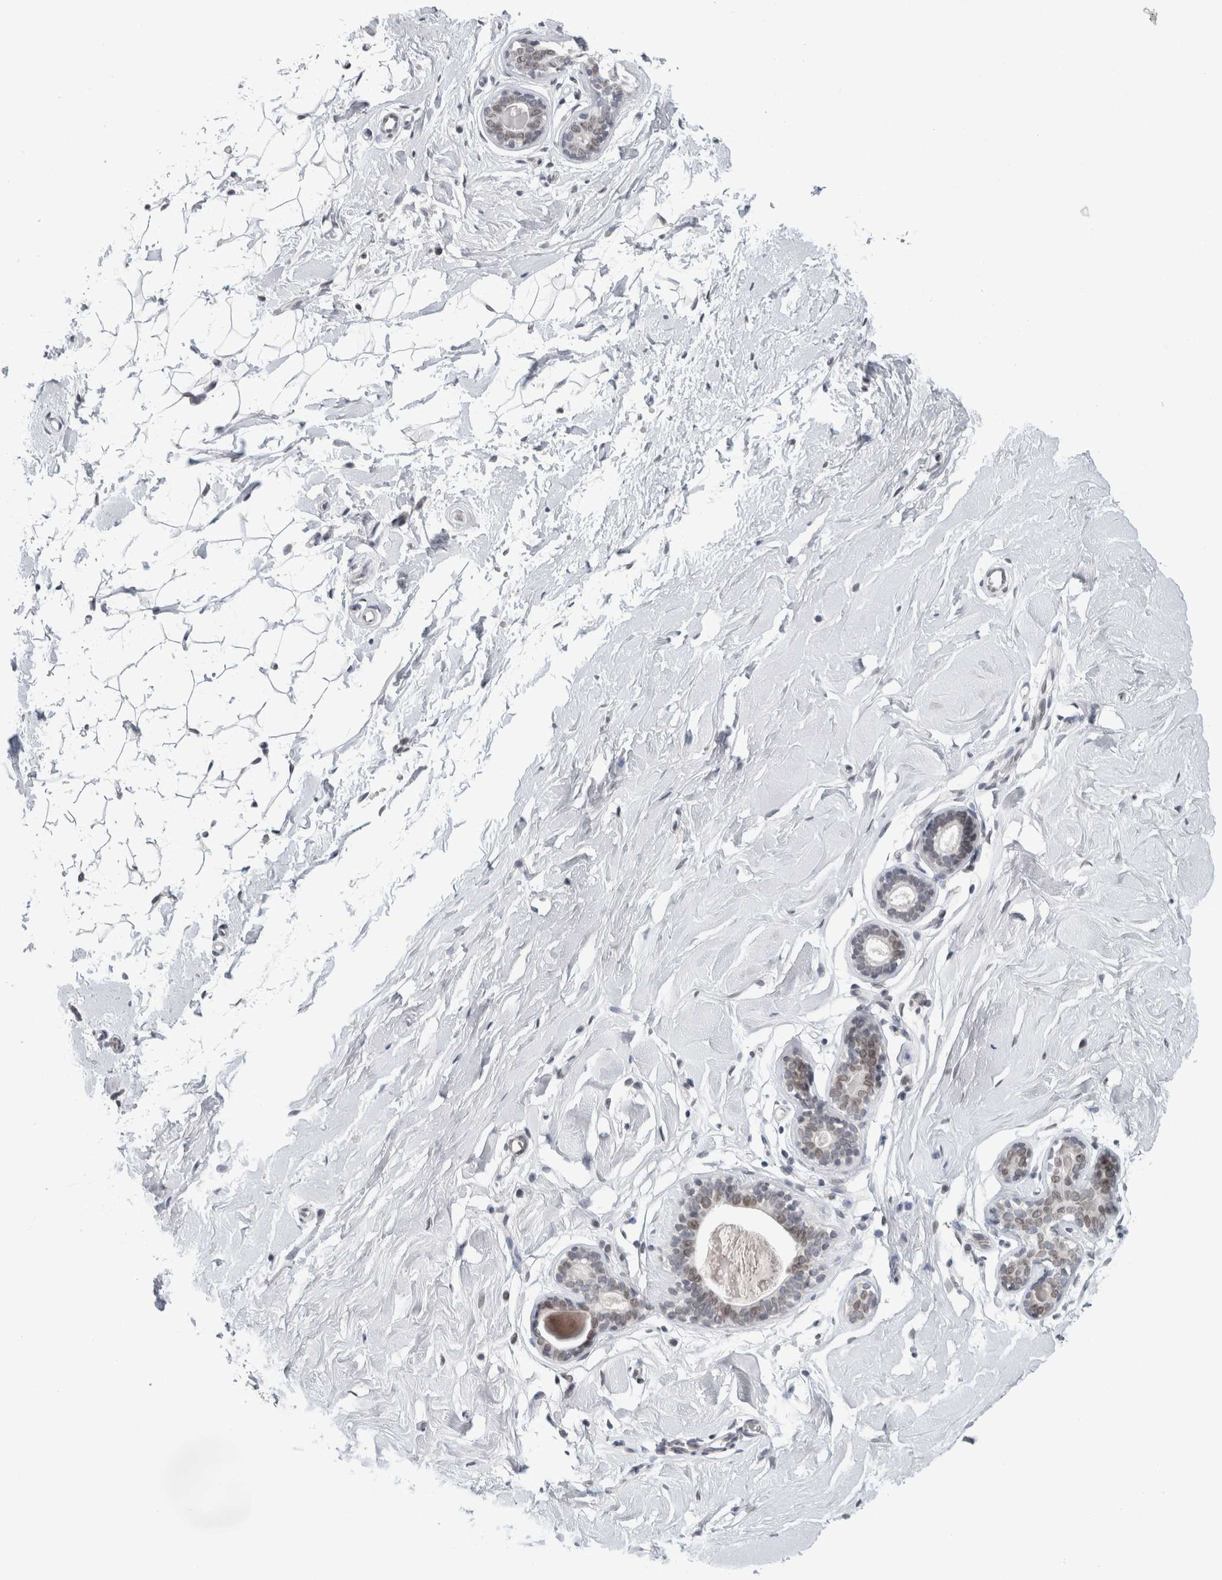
{"staining": {"intensity": "negative", "quantity": "none", "location": "none"}, "tissue": "breast", "cell_type": "Adipocytes", "image_type": "normal", "snomed": [{"axis": "morphology", "description": "Normal tissue, NOS"}, {"axis": "topography", "description": "Breast"}], "caption": "This micrograph is of normal breast stained with immunohistochemistry to label a protein in brown with the nuclei are counter-stained blue. There is no expression in adipocytes.", "gene": "ZNF770", "patient": {"sex": "female", "age": 23}}